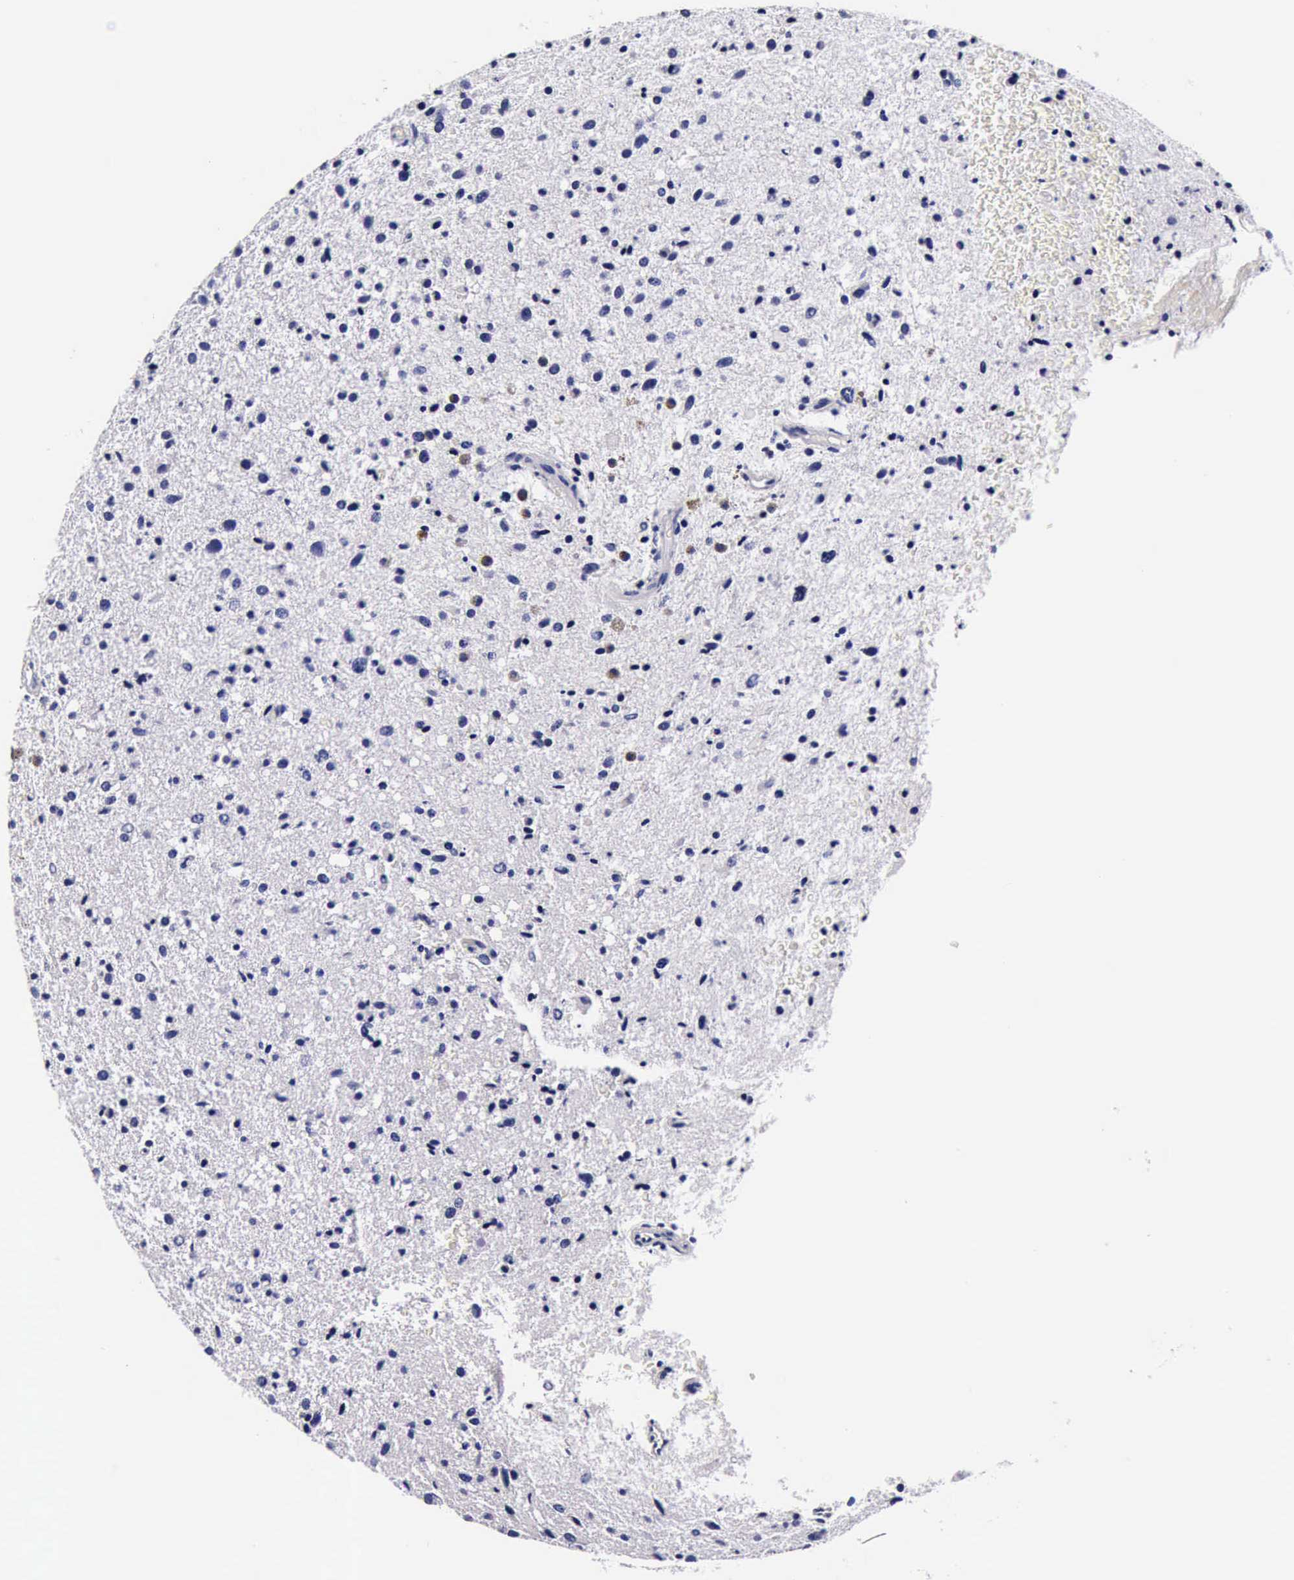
{"staining": {"intensity": "negative", "quantity": "none", "location": "none"}, "tissue": "glioma", "cell_type": "Tumor cells", "image_type": "cancer", "snomed": [{"axis": "morphology", "description": "Glioma, malignant, Low grade"}, {"axis": "topography", "description": "Brain"}], "caption": "Immunohistochemical staining of glioma reveals no significant expression in tumor cells. The staining is performed using DAB (3,3'-diaminobenzidine) brown chromogen with nuclei counter-stained in using hematoxylin.", "gene": "IAPP", "patient": {"sex": "female", "age": 46}}